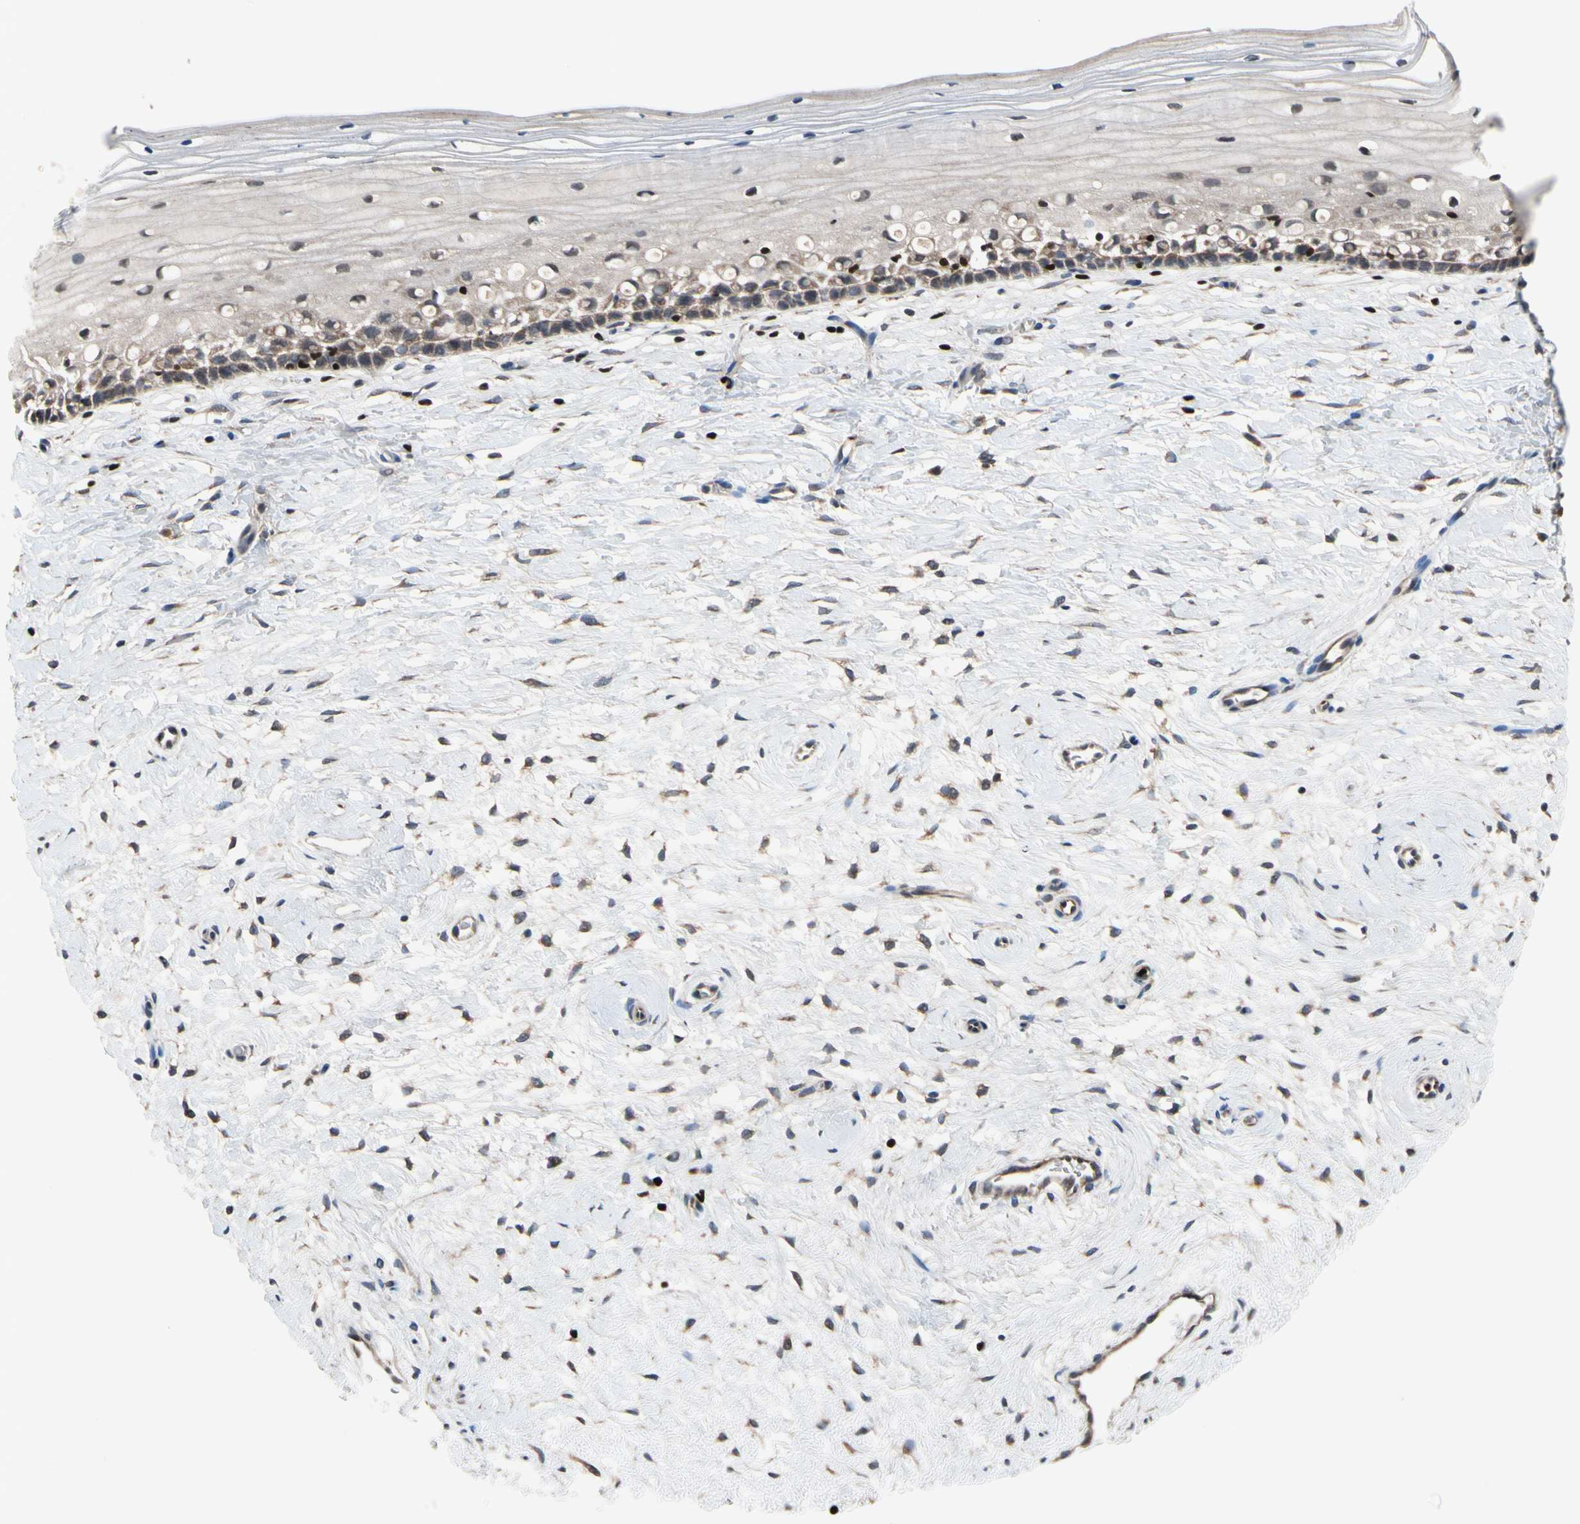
{"staining": {"intensity": "weak", "quantity": "25%-75%", "location": "cytoplasmic/membranous"}, "tissue": "cervix", "cell_type": "Squamous epithelial cells", "image_type": "normal", "snomed": [{"axis": "morphology", "description": "Normal tissue, NOS"}, {"axis": "topography", "description": "Cervix"}], "caption": "About 25%-75% of squamous epithelial cells in unremarkable human cervix demonstrate weak cytoplasmic/membranous protein positivity as visualized by brown immunohistochemical staining.", "gene": "TBX21", "patient": {"sex": "female", "age": 39}}